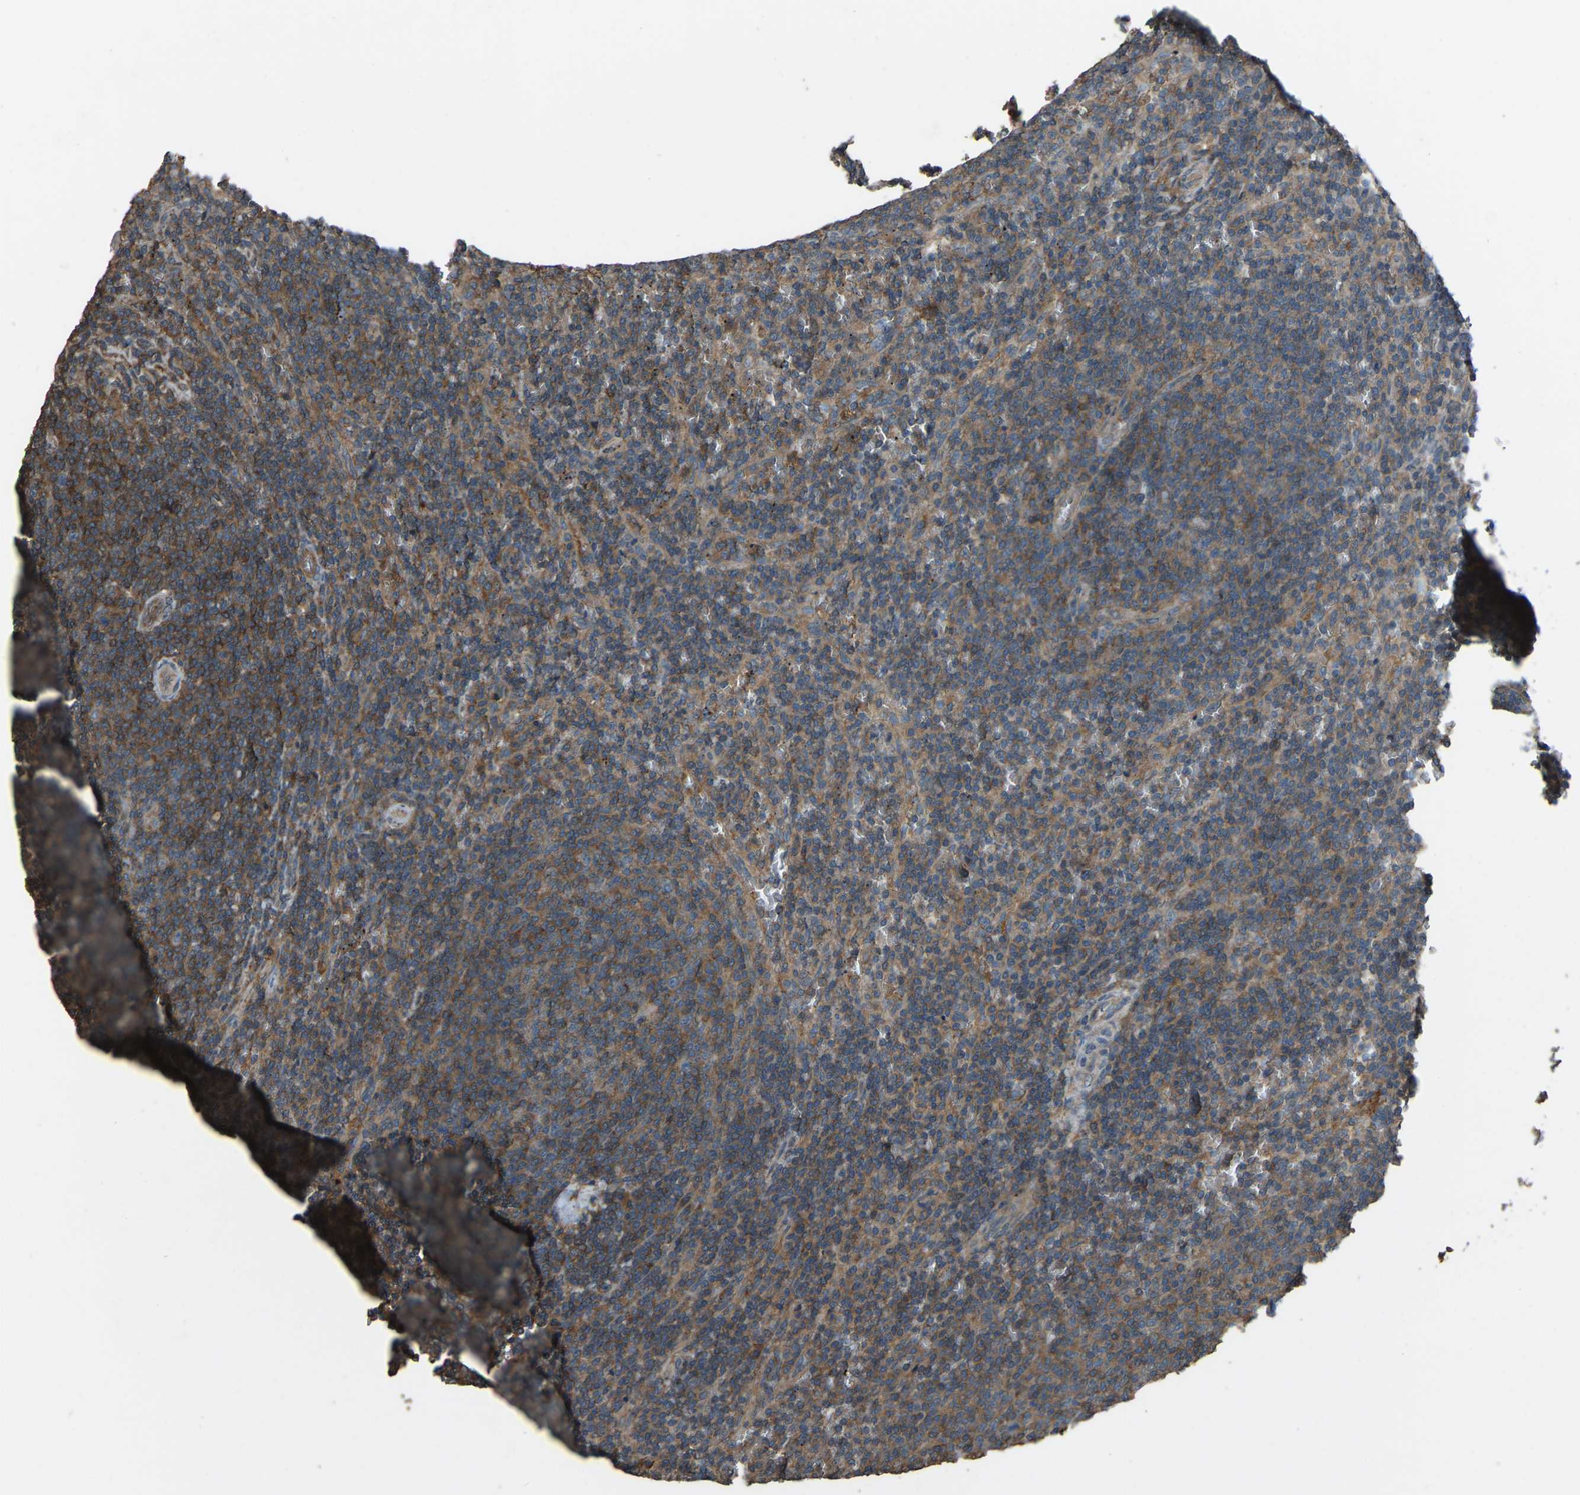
{"staining": {"intensity": "weak", "quantity": "25%-75%", "location": "cytoplasmic/membranous"}, "tissue": "lymphoma", "cell_type": "Tumor cells", "image_type": "cancer", "snomed": [{"axis": "morphology", "description": "Malignant lymphoma, non-Hodgkin's type, Low grade"}, {"axis": "topography", "description": "Spleen"}], "caption": "A brown stain labels weak cytoplasmic/membranous staining of a protein in malignant lymphoma, non-Hodgkin's type (low-grade) tumor cells.", "gene": "SLC4A2", "patient": {"sex": "female", "age": 50}}